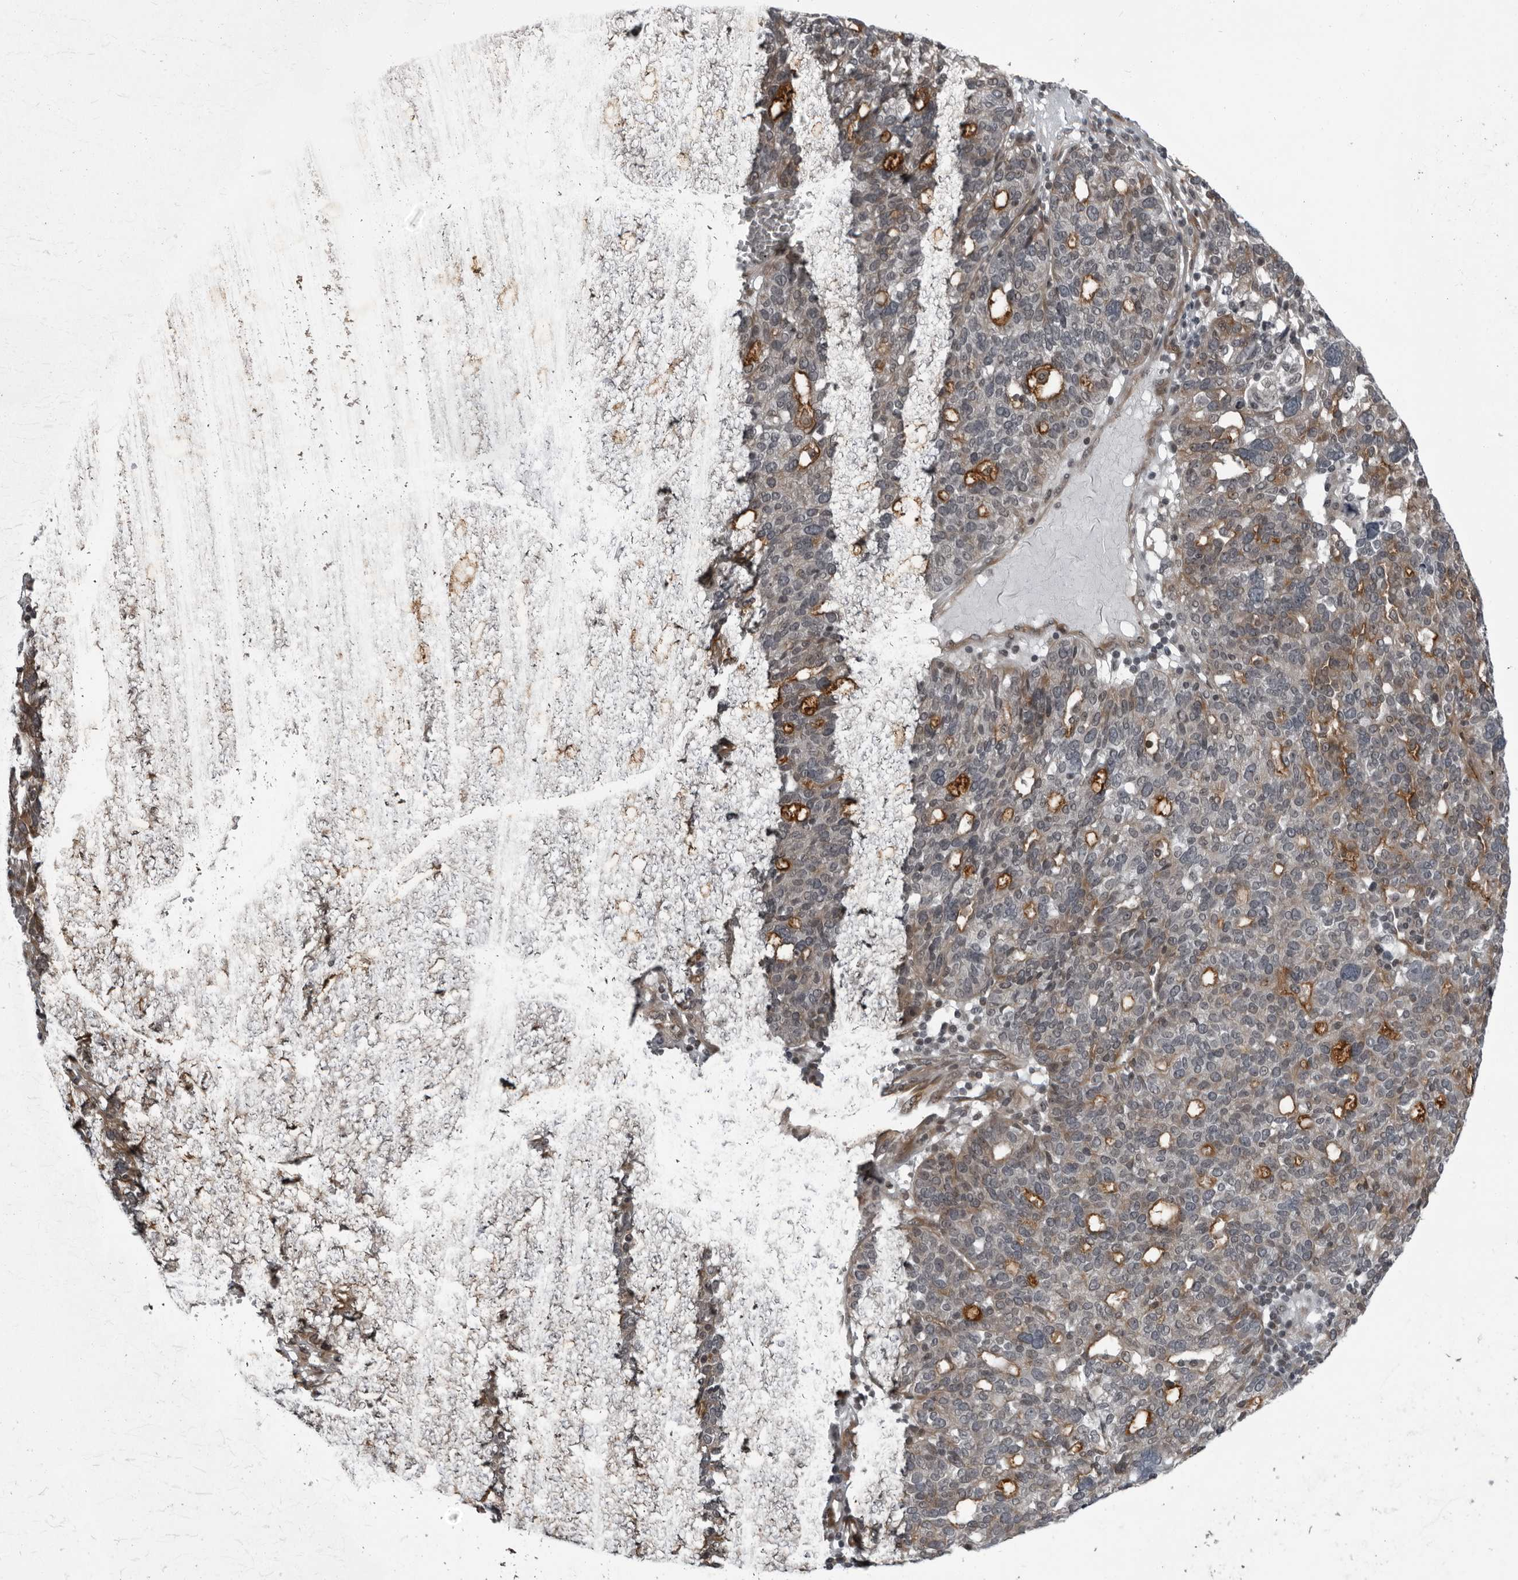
{"staining": {"intensity": "moderate", "quantity": "<25%", "location": "cytoplasmic/membranous"}, "tissue": "ovarian cancer", "cell_type": "Tumor cells", "image_type": "cancer", "snomed": [{"axis": "morphology", "description": "Cystadenocarcinoma, serous, NOS"}, {"axis": "topography", "description": "Ovary"}], "caption": "Protein expression analysis of ovarian cancer (serous cystadenocarcinoma) reveals moderate cytoplasmic/membranous staining in approximately <25% of tumor cells.", "gene": "FAM102B", "patient": {"sex": "female", "age": 59}}